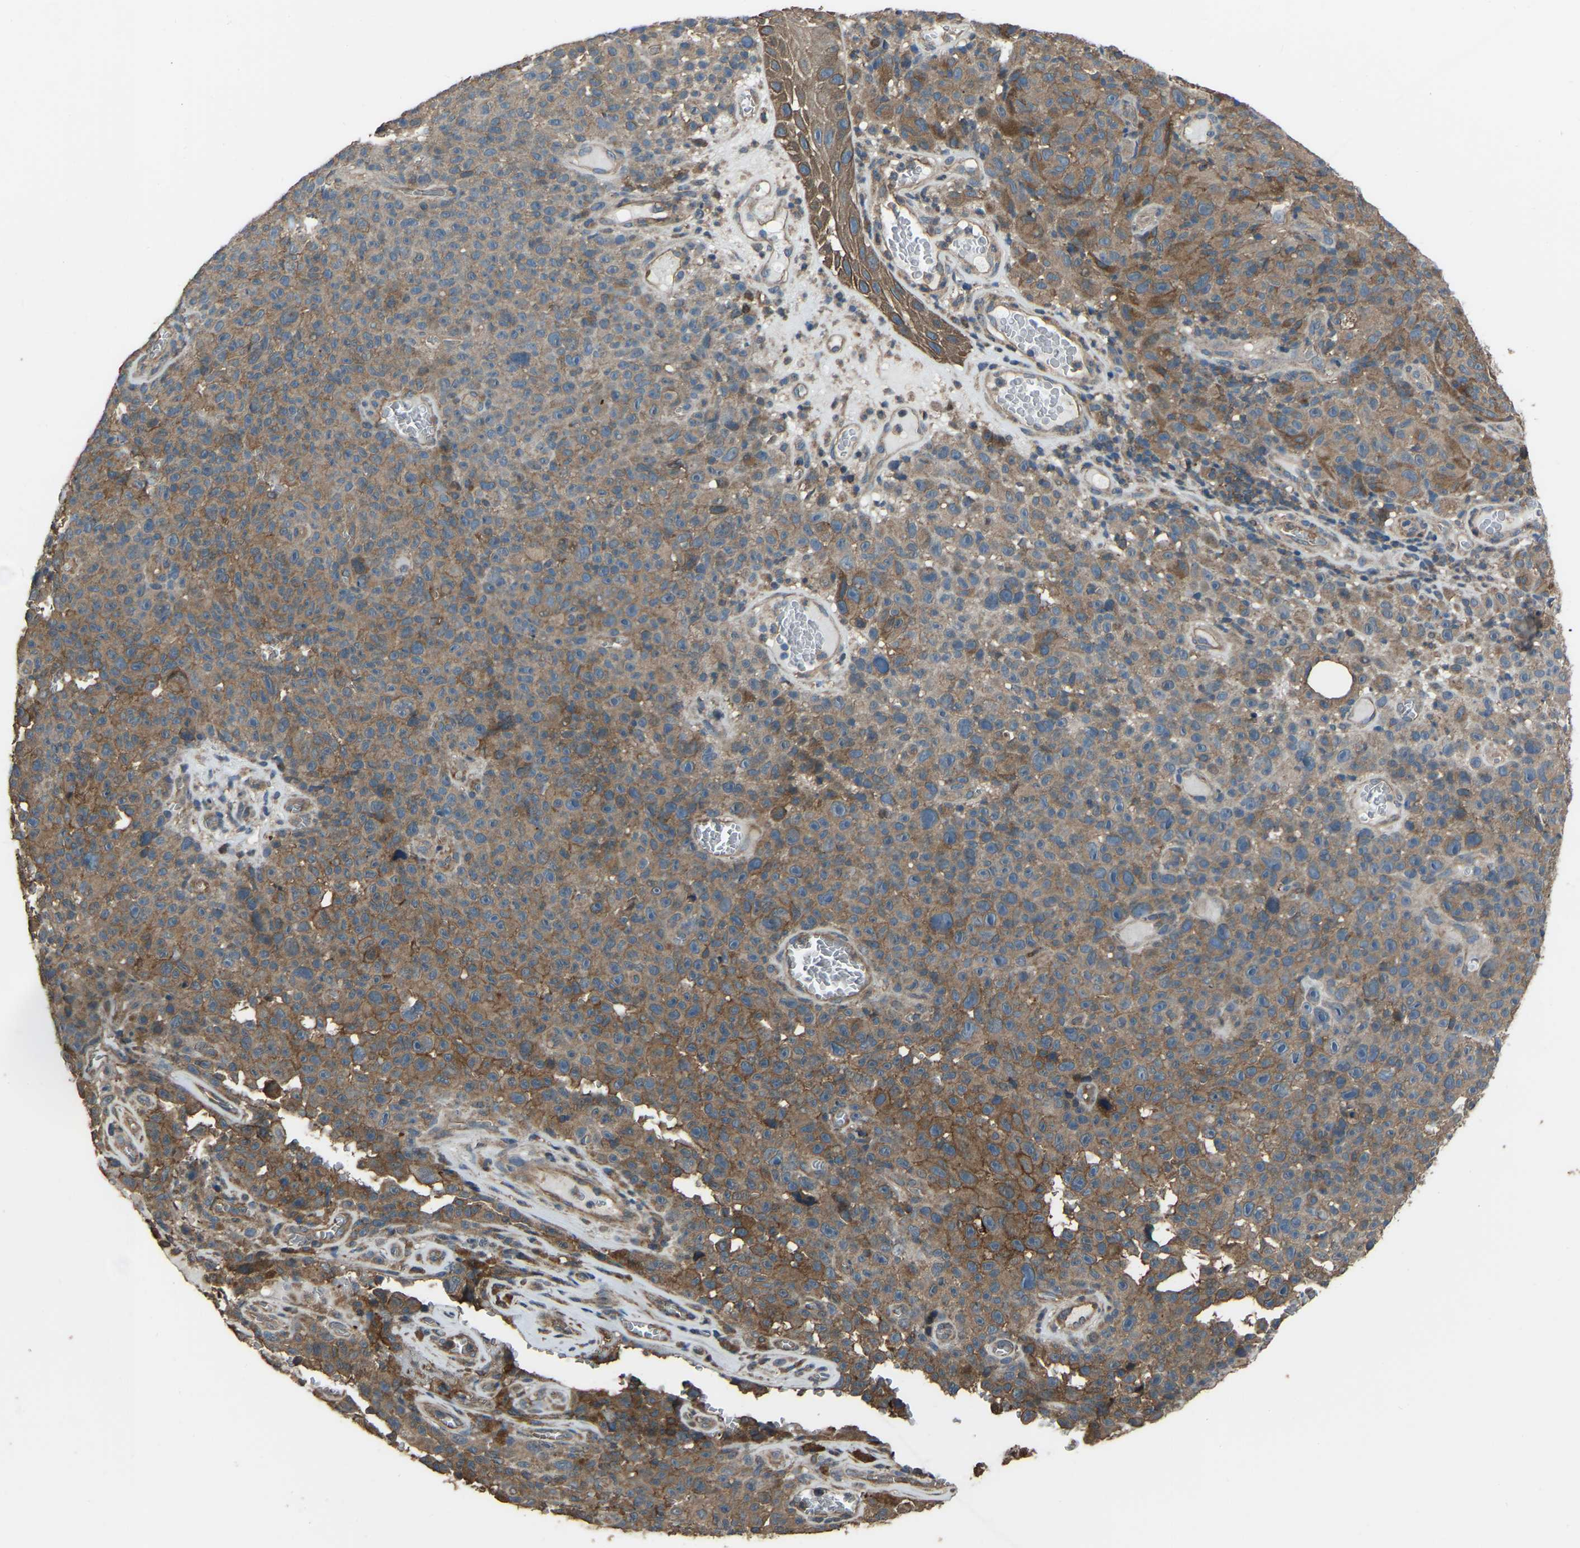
{"staining": {"intensity": "moderate", "quantity": ">75%", "location": "cytoplasmic/membranous"}, "tissue": "melanoma", "cell_type": "Tumor cells", "image_type": "cancer", "snomed": [{"axis": "morphology", "description": "Malignant melanoma, NOS"}, {"axis": "topography", "description": "Skin"}], "caption": "An IHC photomicrograph of neoplastic tissue is shown. Protein staining in brown highlights moderate cytoplasmic/membranous positivity in melanoma within tumor cells.", "gene": "SLC4A2", "patient": {"sex": "female", "age": 82}}